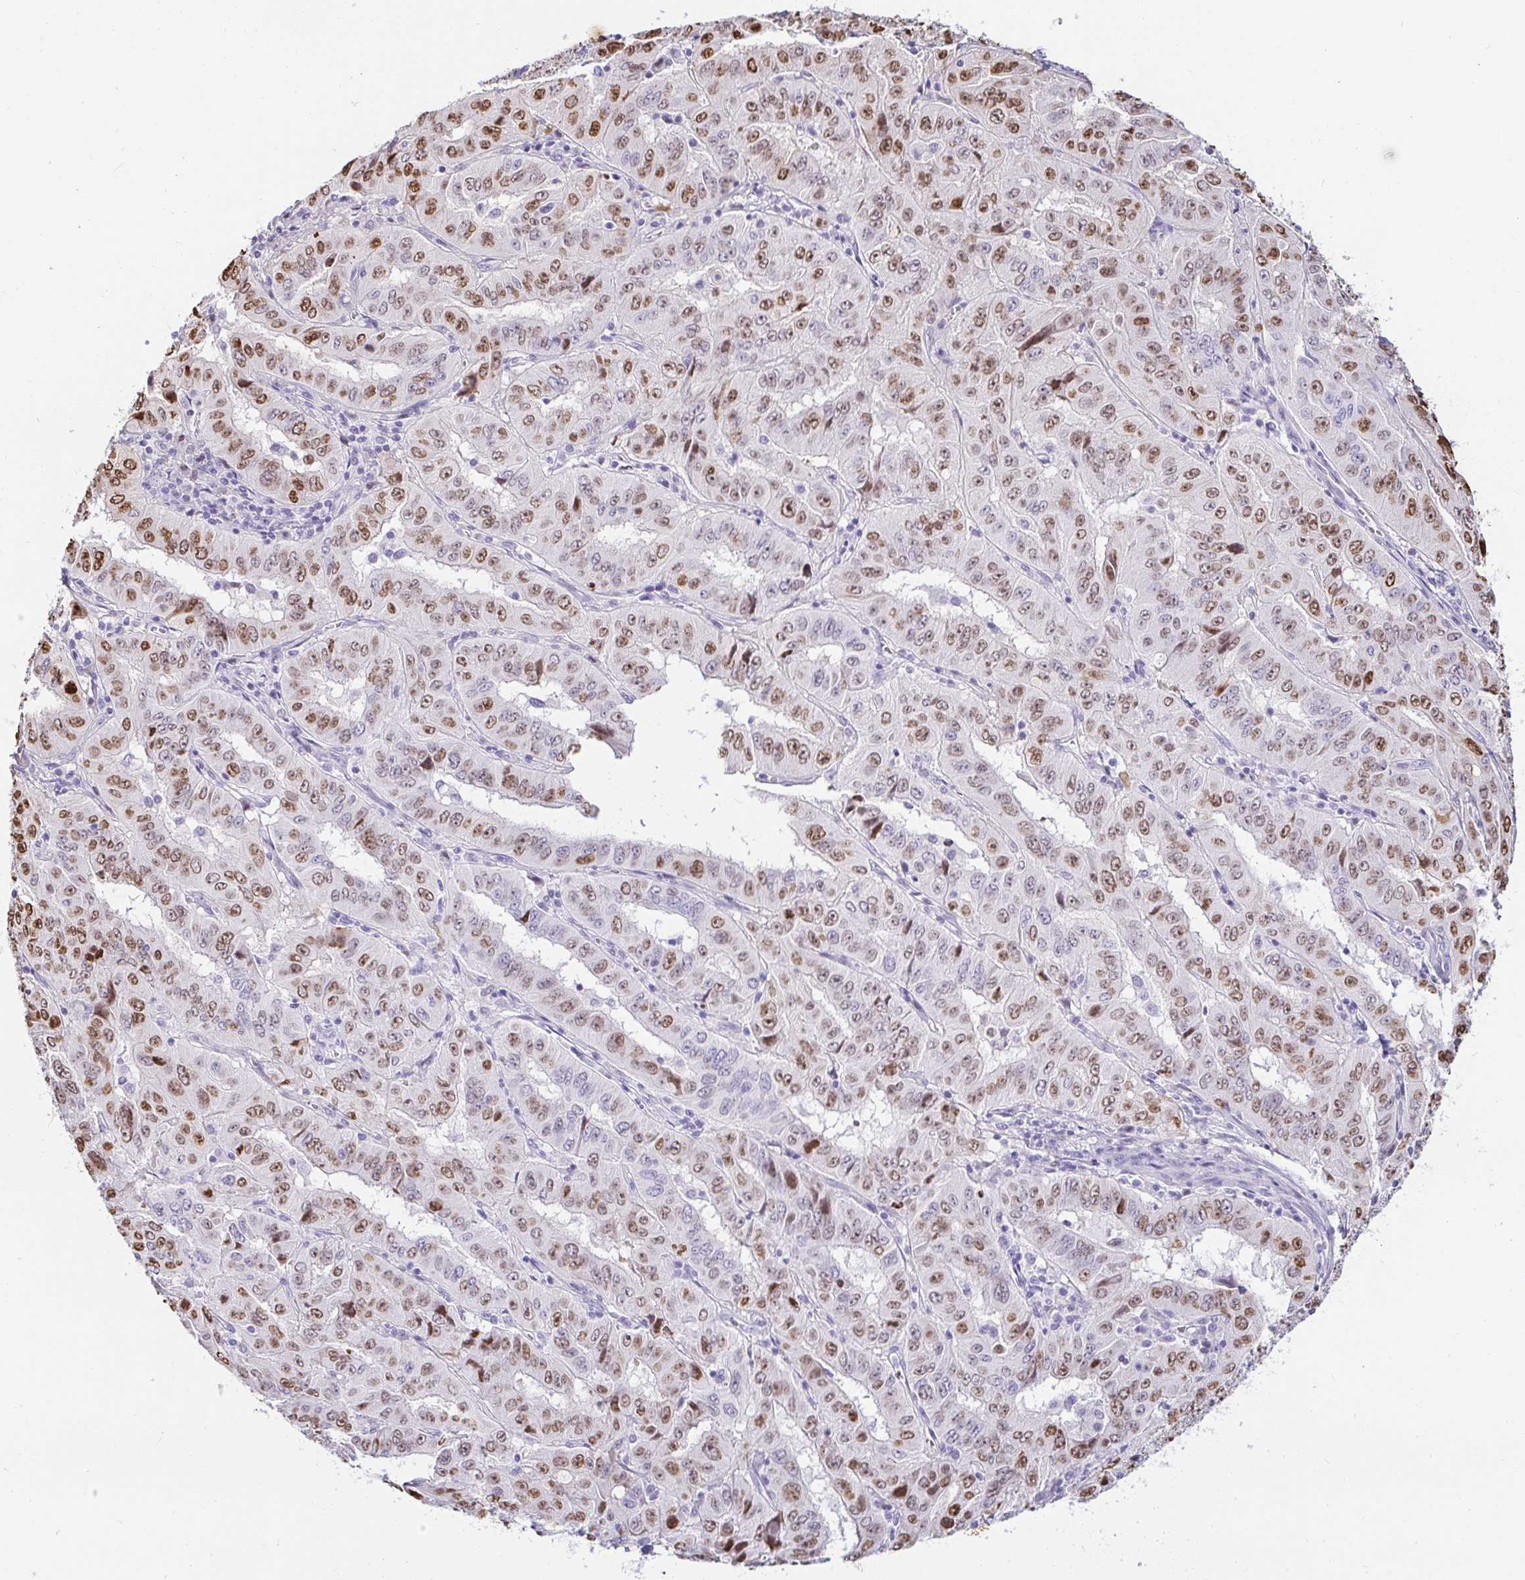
{"staining": {"intensity": "moderate", "quantity": ">75%", "location": "nuclear"}, "tissue": "pancreatic cancer", "cell_type": "Tumor cells", "image_type": "cancer", "snomed": [{"axis": "morphology", "description": "Adenocarcinoma, NOS"}, {"axis": "topography", "description": "Pancreas"}], "caption": "Immunohistochemical staining of pancreatic cancer displays medium levels of moderate nuclear protein staining in approximately >75% of tumor cells.", "gene": "CAPSL", "patient": {"sex": "male", "age": 63}}